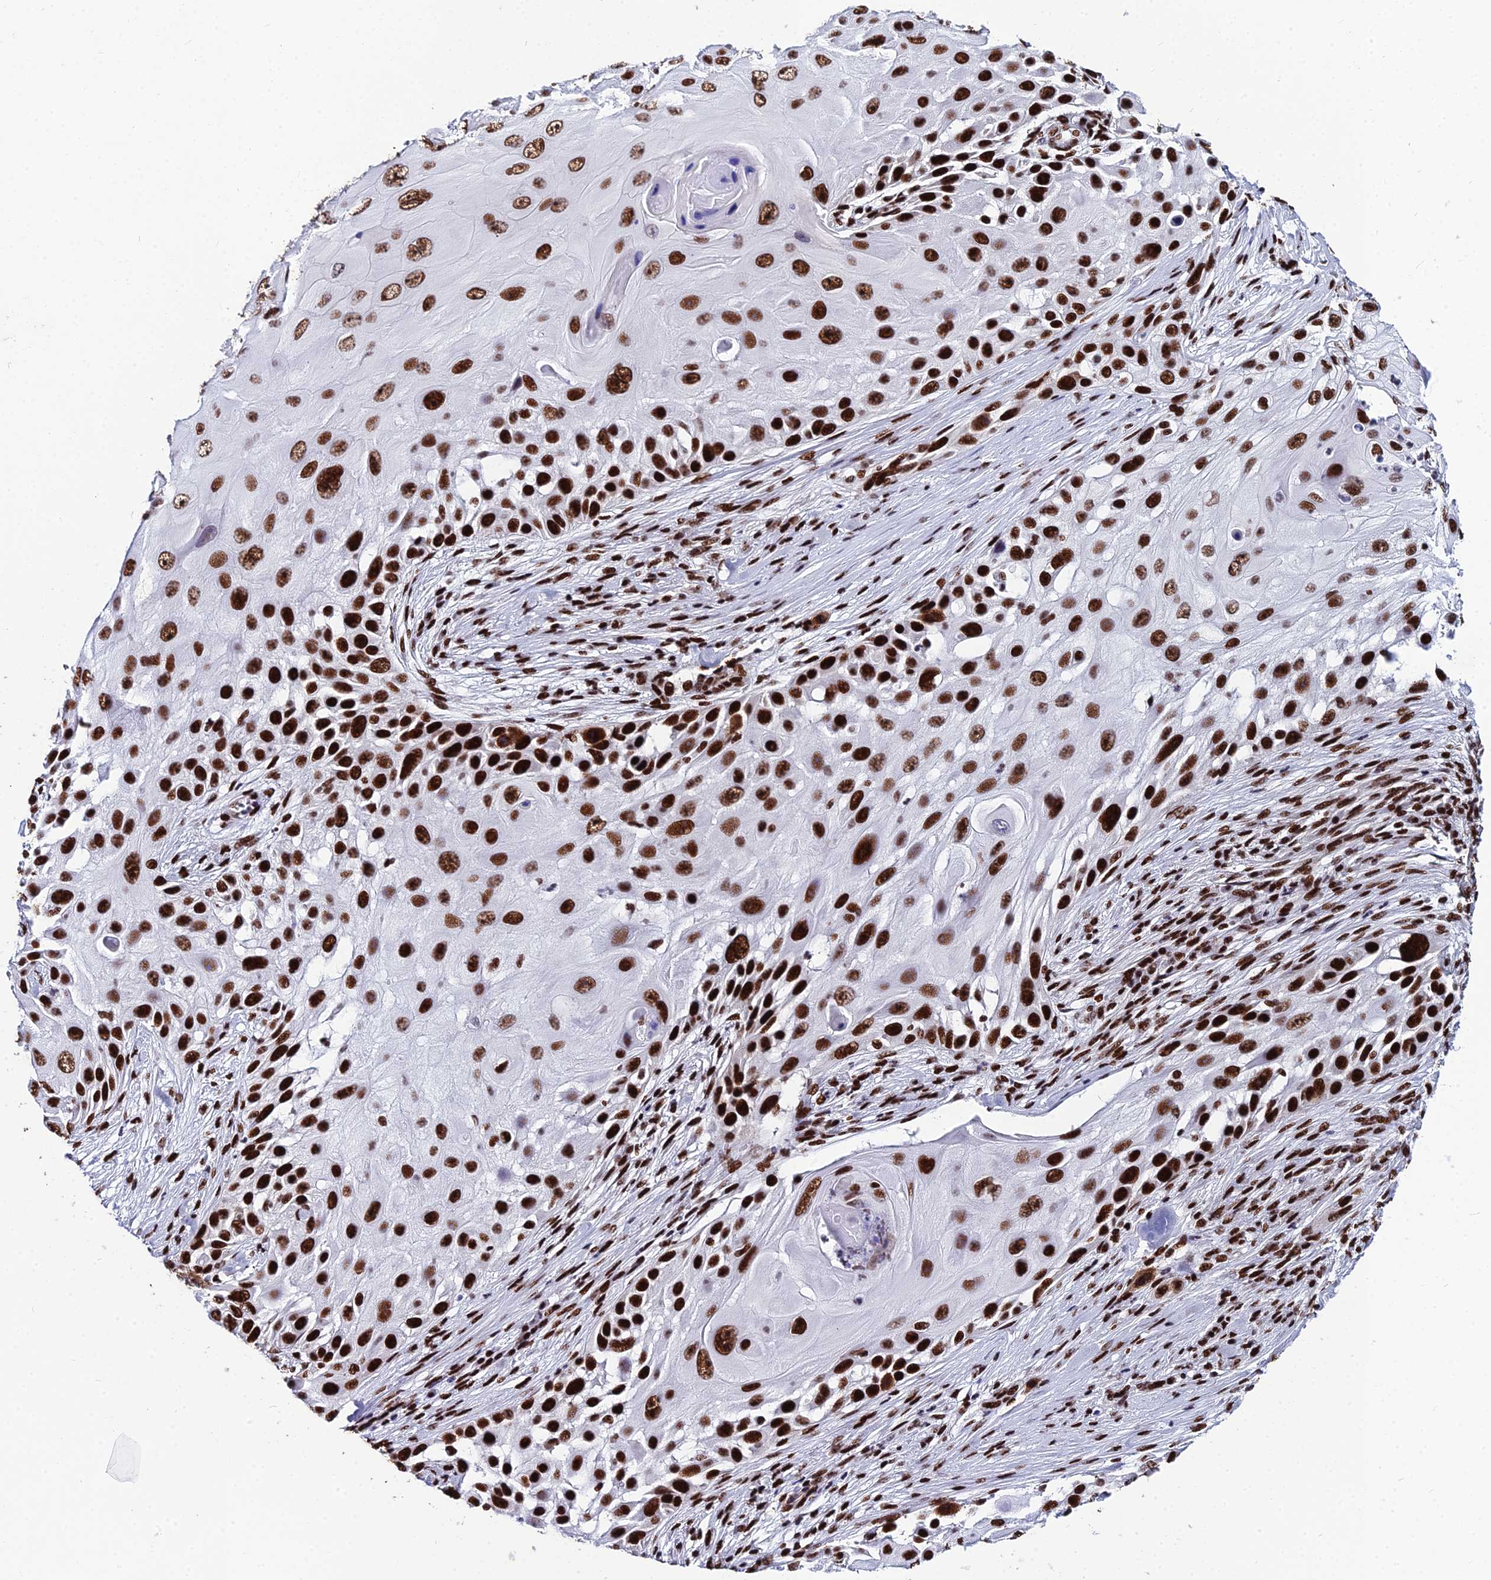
{"staining": {"intensity": "strong", "quantity": ">75%", "location": "nuclear"}, "tissue": "skin cancer", "cell_type": "Tumor cells", "image_type": "cancer", "snomed": [{"axis": "morphology", "description": "Squamous cell carcinoma, NOS"}, {"axis": "topography", "description": "Skin"}], "caption": "Immunohistochemical staining of human skin cancer (squamous cell carcinoma) displays high levels of strong nuclear protein staining in about >75% of tumor cells. (DAB (3,3'-diaminobenzidine) = brown stain, brightfield microscopy at high magnification).", "gene": "HNRNPH1", "patient": {"sex": "female", "age": 44}}